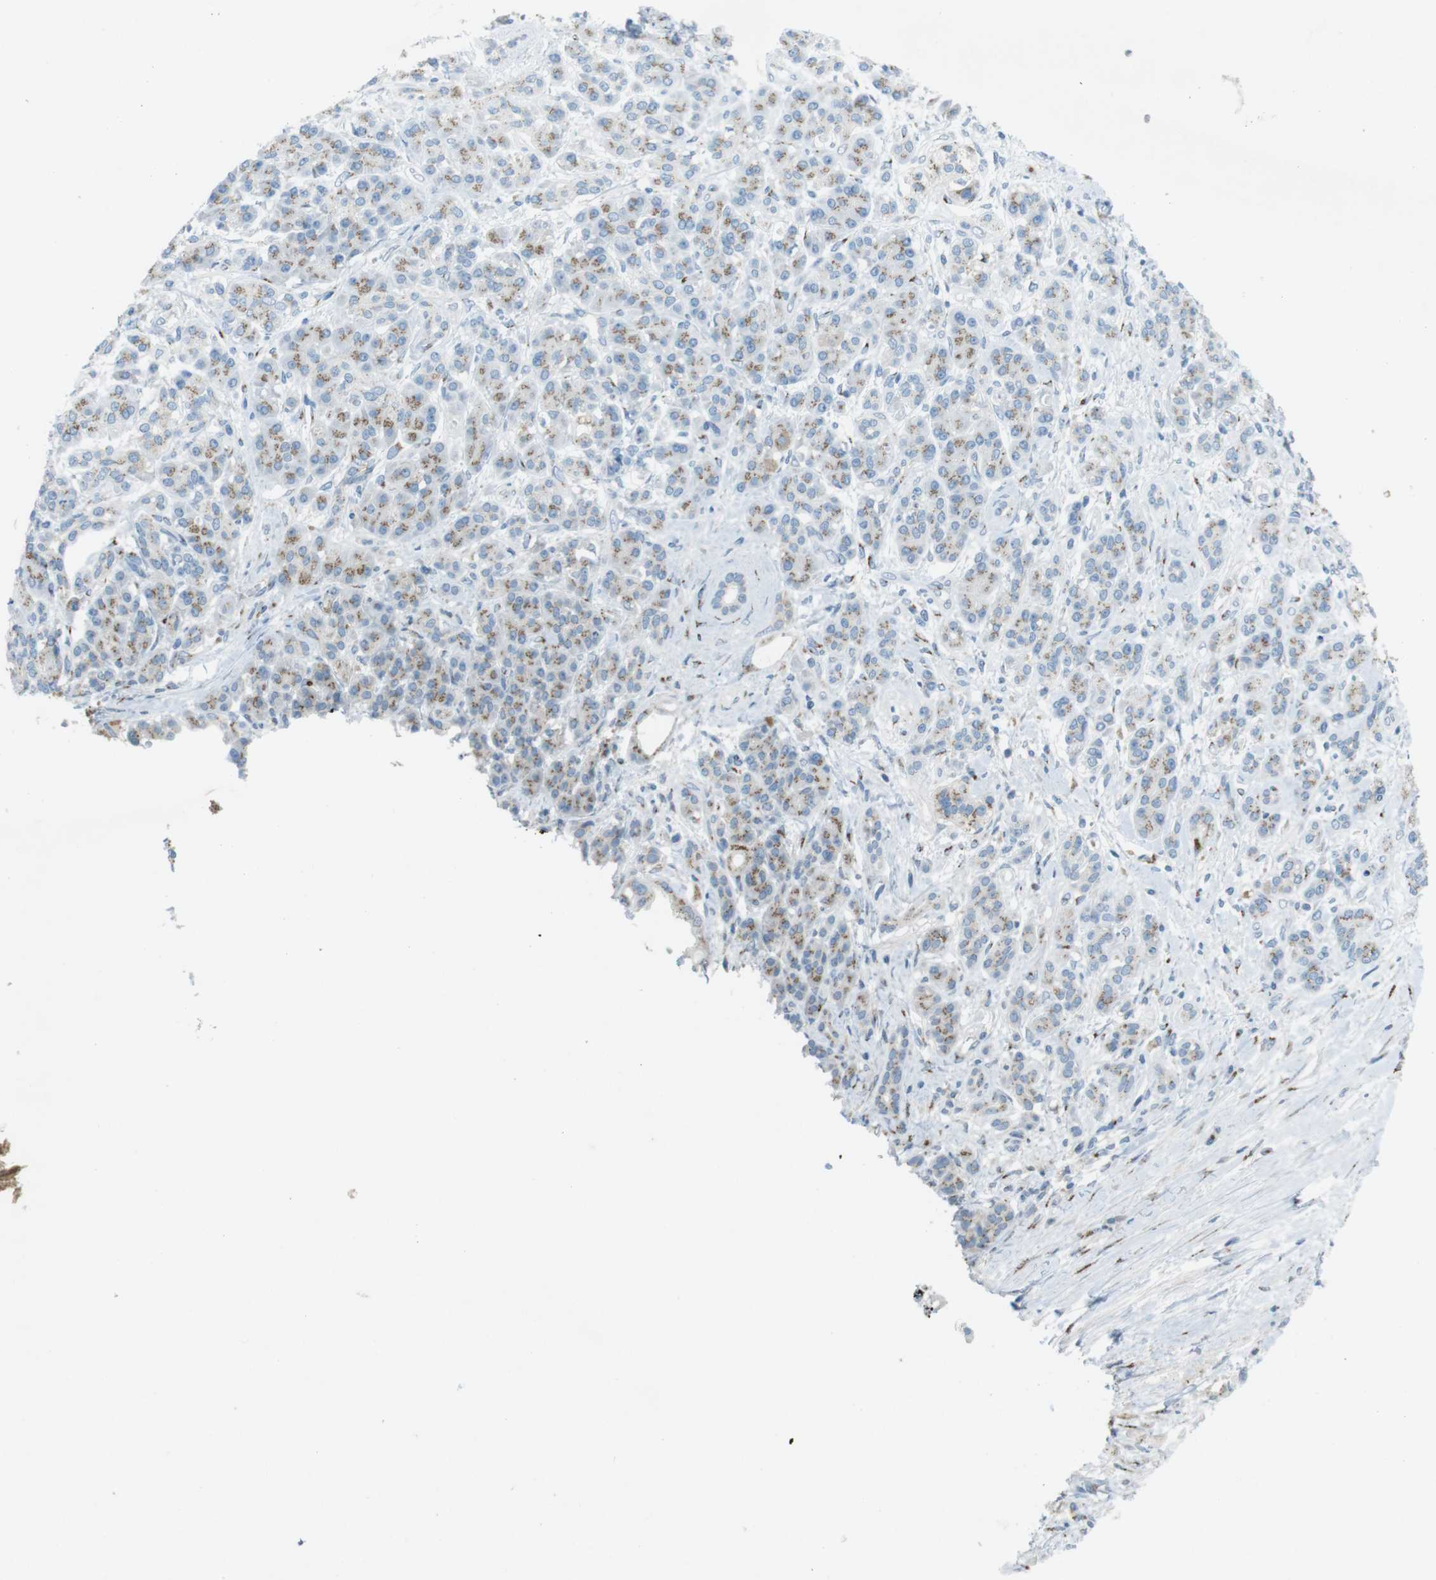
{"staining": {"intensity": "moderate", "quantity": "25%-75%", "location": "cytoplasmic/membranous"}, "tissue": "pancreatic cancer", "cell_type": "Tumor cells", "image_type": "cancer", "snomed": [{"axis": "morphology", "description": "Adenocarcinoma, NOS"}, {"axis": "topography", "description": "Pancreas"}], "caption": "Adenocarcinoma (pancreatic) was stained to show a protein in brown. There is medium levels of moderate cytoplasmic/membranous positivity in about 25%-75% of tumor cells. (DAB = brown stain, brightfield microscopy at high magnification).", "gene": "TXNDC15", "patient": {"sex": "female", "age": 56}}